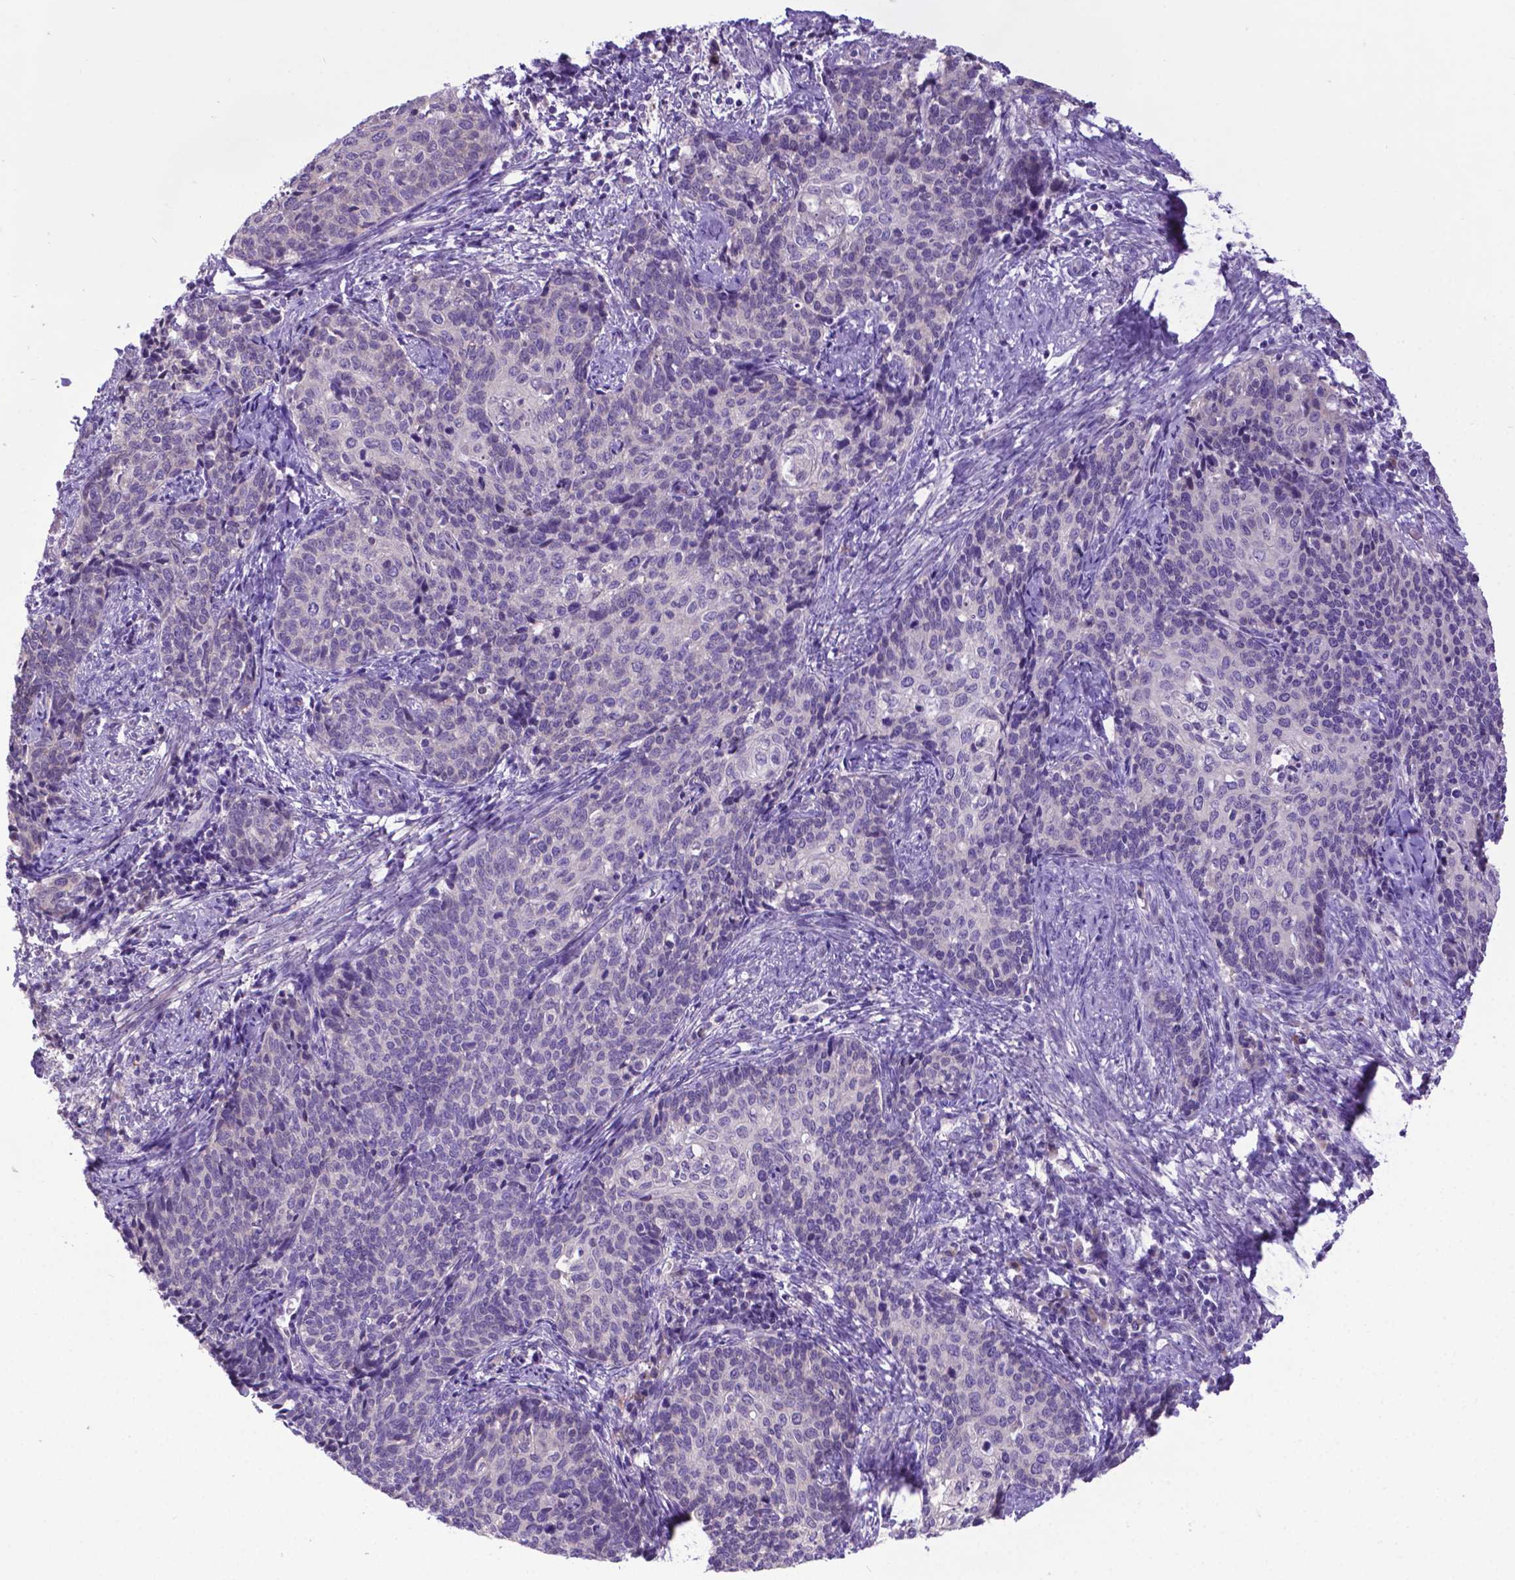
{"staining": {"intensity": "negative", "quantity": "none", "location": "none"}, "tissue": "cervical cancer", "cell_type": "Tumor cells", "image_type": "cancer", "snomed": [{"axis": "morphology", "description": "Squamous cell carcinoma, NOS"}, {"axis": "topography", "description": "Cervix"}], "caption": "There is no significant positivity in tumor cells of cervical squamous cell carcinoma.", "gene": "ADRA2B", "patient": {"sex": "female", "age": 39}}